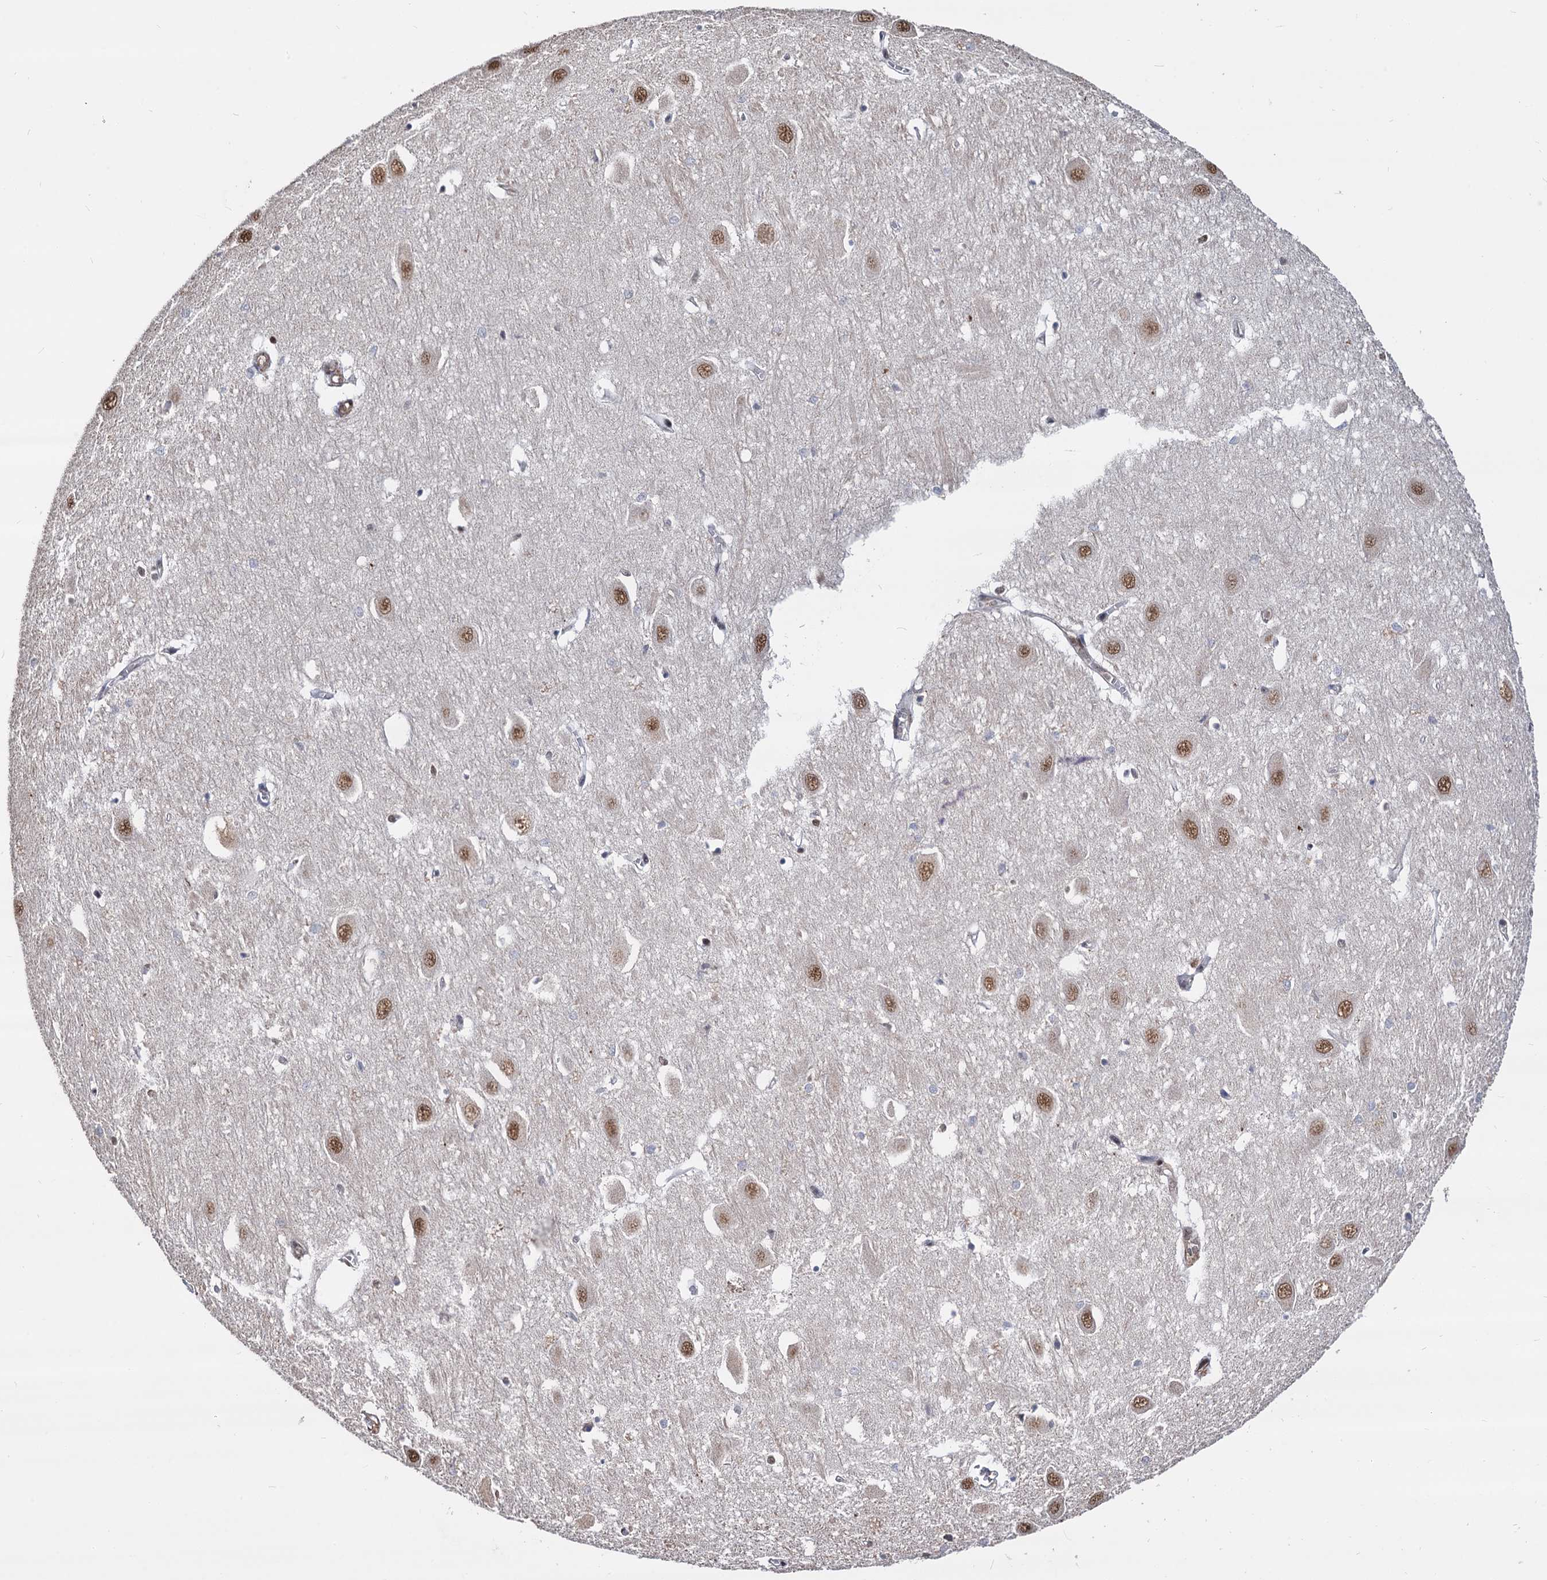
{"staining": {"intensity": "moderate", "quantity": "<25%", "location": "nuclear"}, "tissue": "hippocampus", "cell_type": "Glial cells", "image_type": "normal", "snomed": [{"axis": "morphology", "description": "Normal tissue, NOS"}, {"axis": "topography", "description": "Hippocampus"}], "caption": "DAB immunohistochemical staining of unremarkable human hippocampus displays moderate nuclear protein staining in approximately <25% of glial cells.", "gene": "PSMD4", "patient": {"sex": "female", "age": 64}}